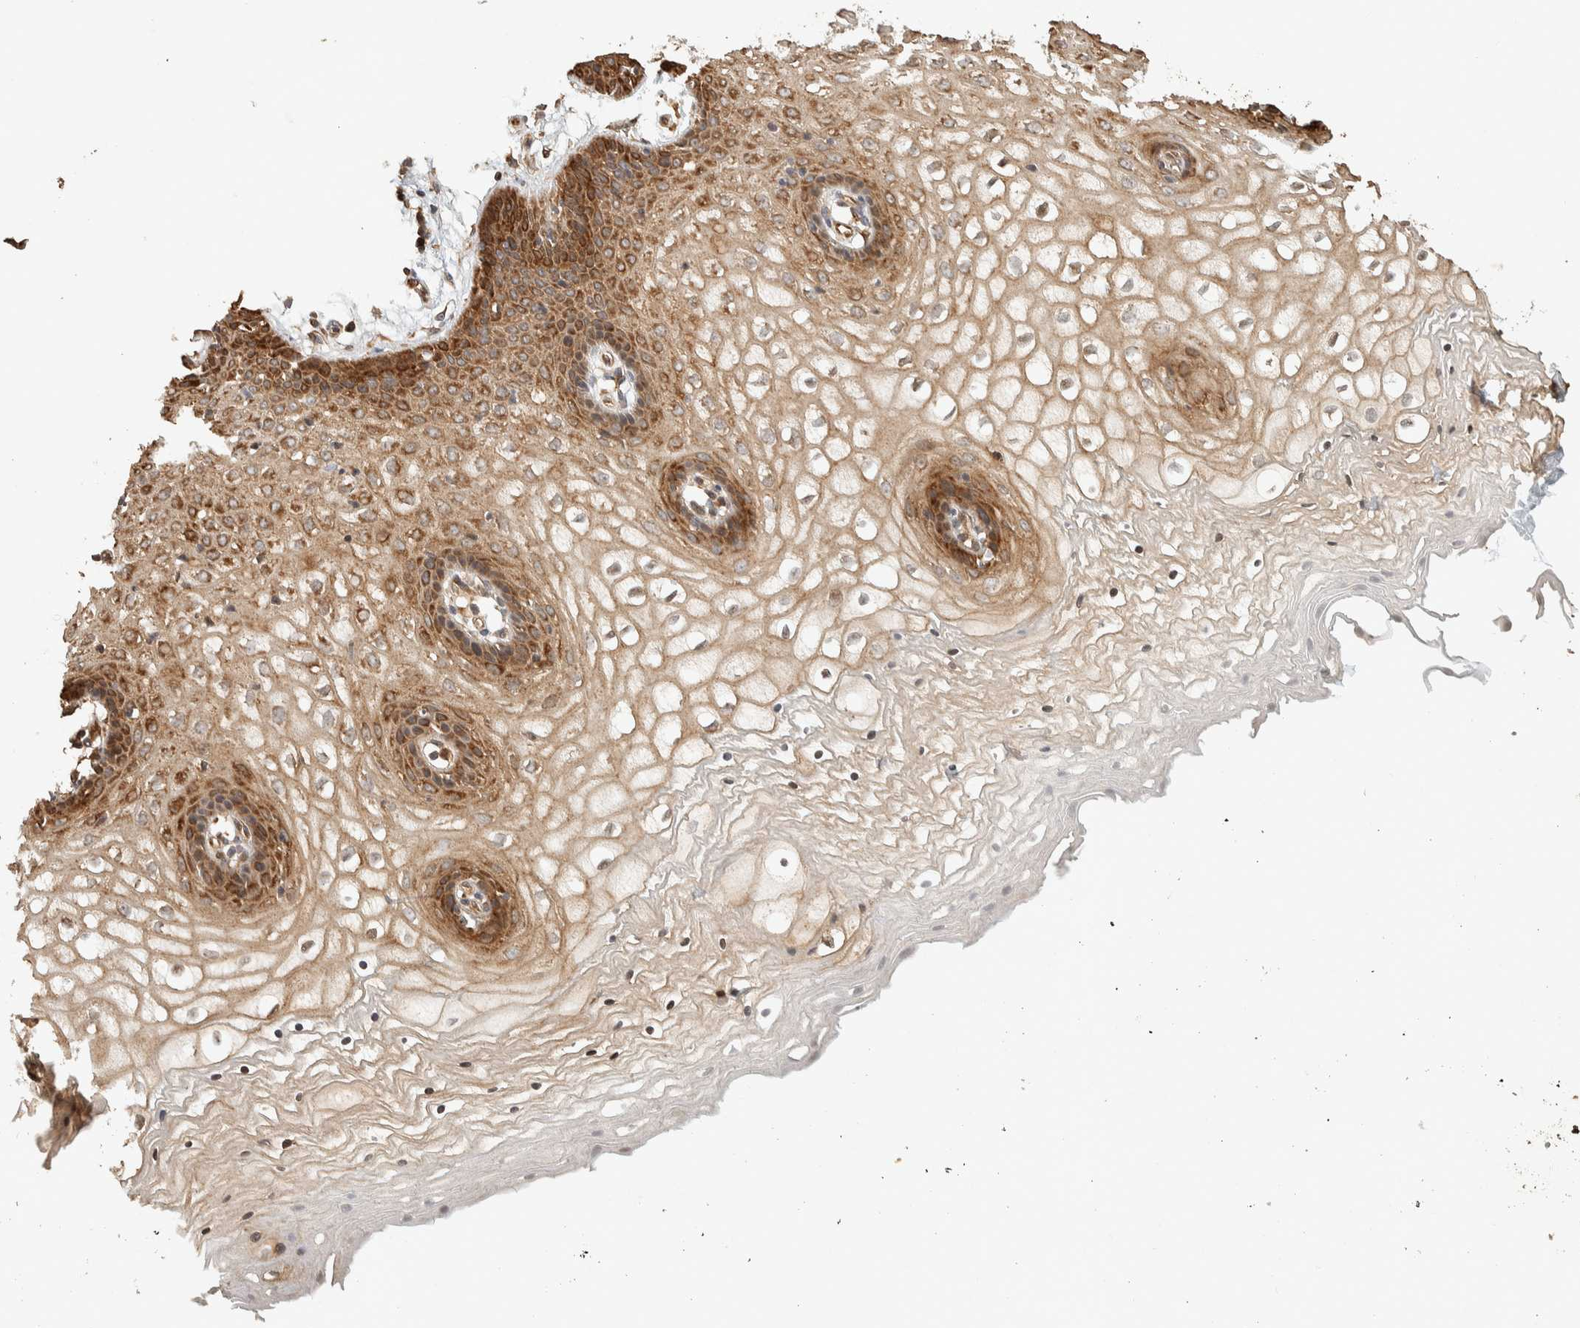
{"staining": {"intensity": "moderate", "quantity": ">75%", "location": "cytoplasmic/membranous"}, "tissue": "vagina", "cell_type": "Squamous epithelial cells", "image_type": "normal", "snomed": [{"axis": "morphology", "description": "Normal tissue, NOS"}, {"axis": "topography", "description": "Vagina"}], "caption": "Benign vagina was stained to show a protein in brown. There is medium levels of moderate cytoplasmic/membranous staining in about >75% of squamous epithelial cells. The staining is performed using DAB brown chromogen to label protein expression. The nuclei are counter-stained blue using hematoxylin.", "gene": "EXOC7", "patient": {"sex": "female", "age": 34}}